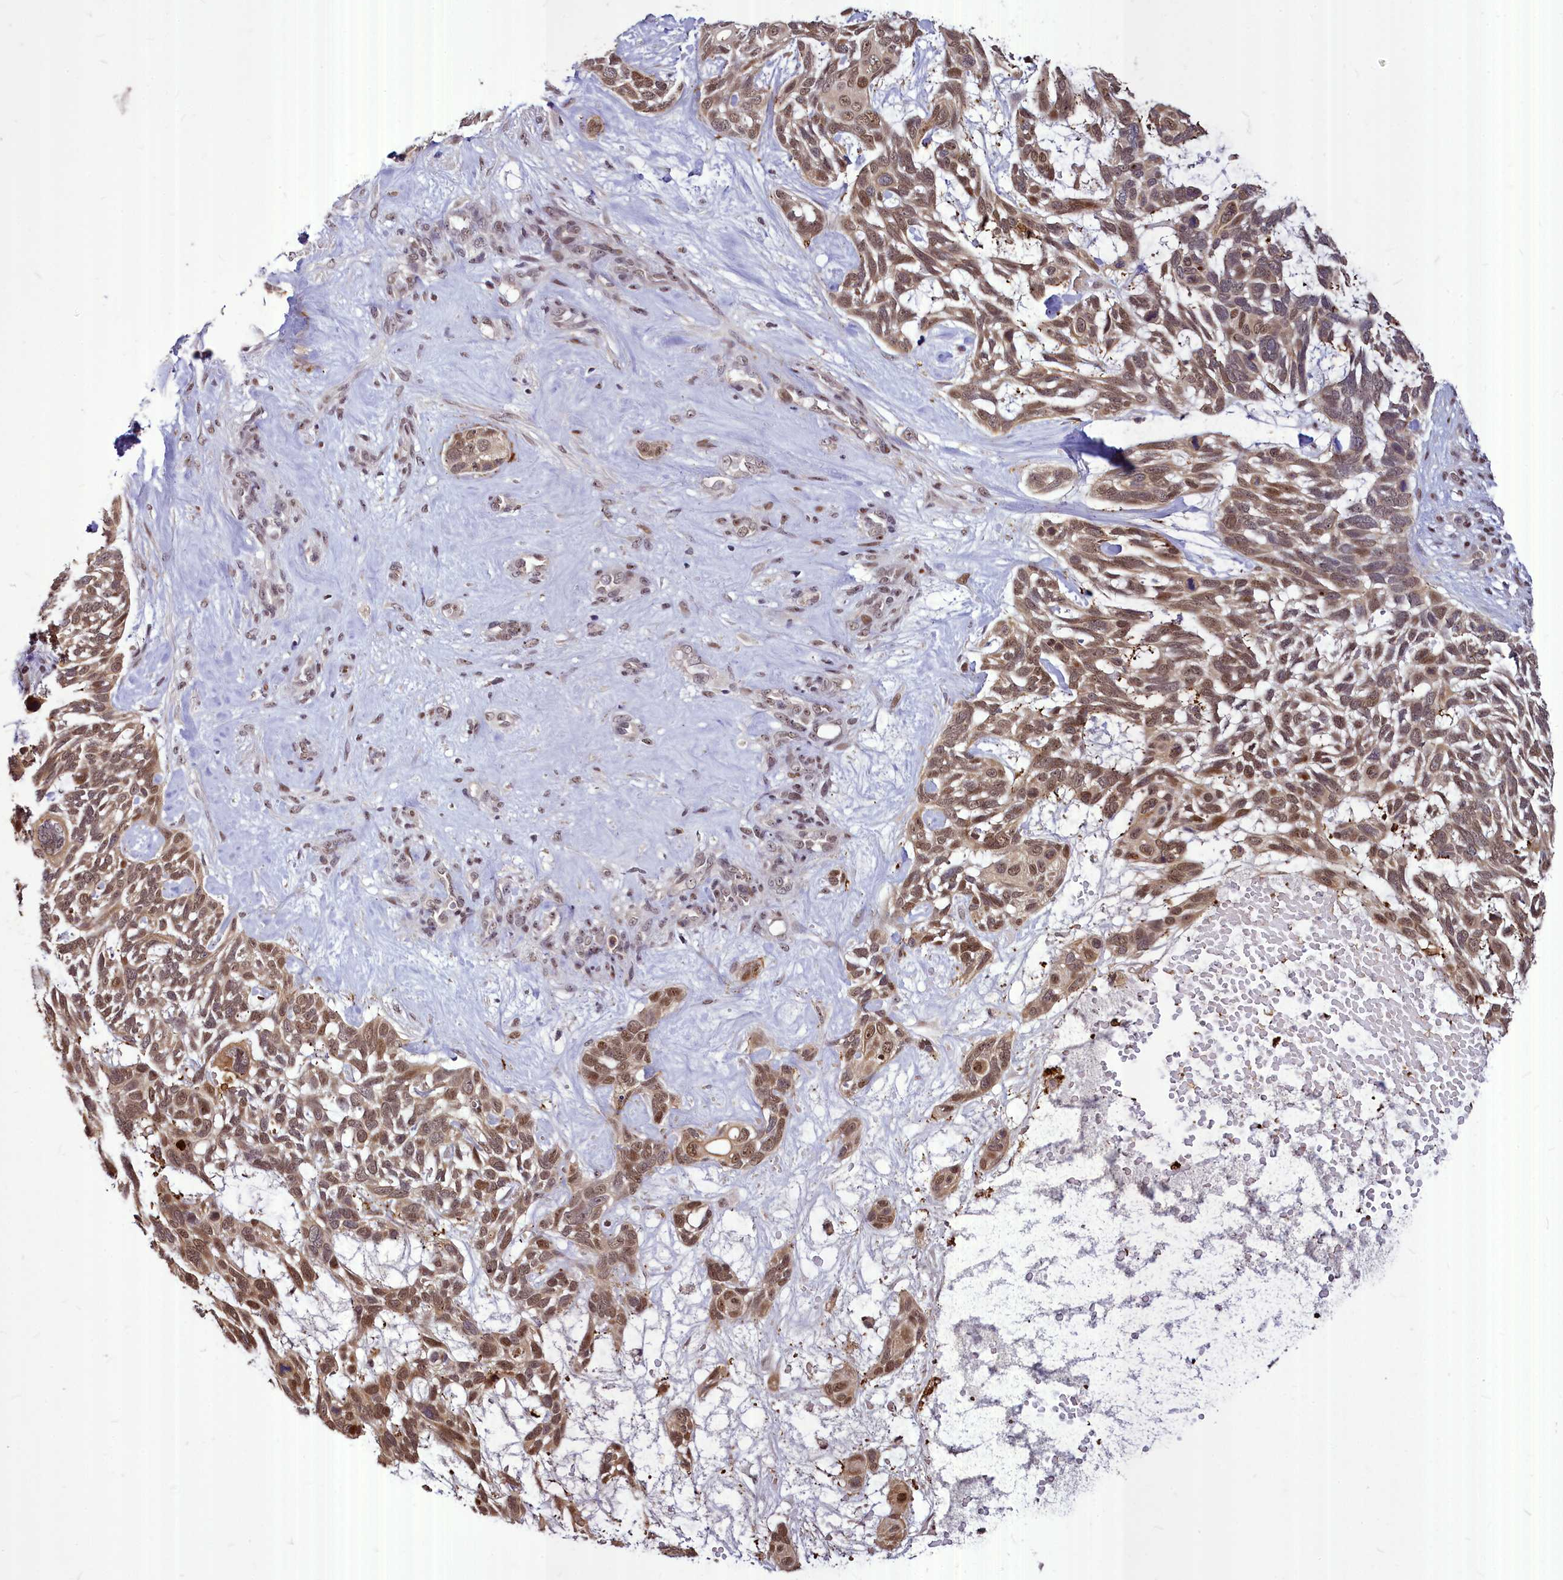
{"staining": {"intensity": "moderate", "quantity": ">75%", "location": "nuclear"}, "tissue": "skin cancer", "cell_type": "Tumor cells", "image_type": "cancer", "snomed": [{"axis": "morphology", "description": "Basal cell carcinoma"}, {"axis": "topography", "description": "Skin"}], "caption": "DAB (3,3'-diaminobenzidine) immunohistochemical staining of human skin basal cell carcinoma exhibits moderate nuclear protein expression in about >75% of tumor cells.", "gene": "MAML2", "patient": {"sex": "male", "age": 88}}